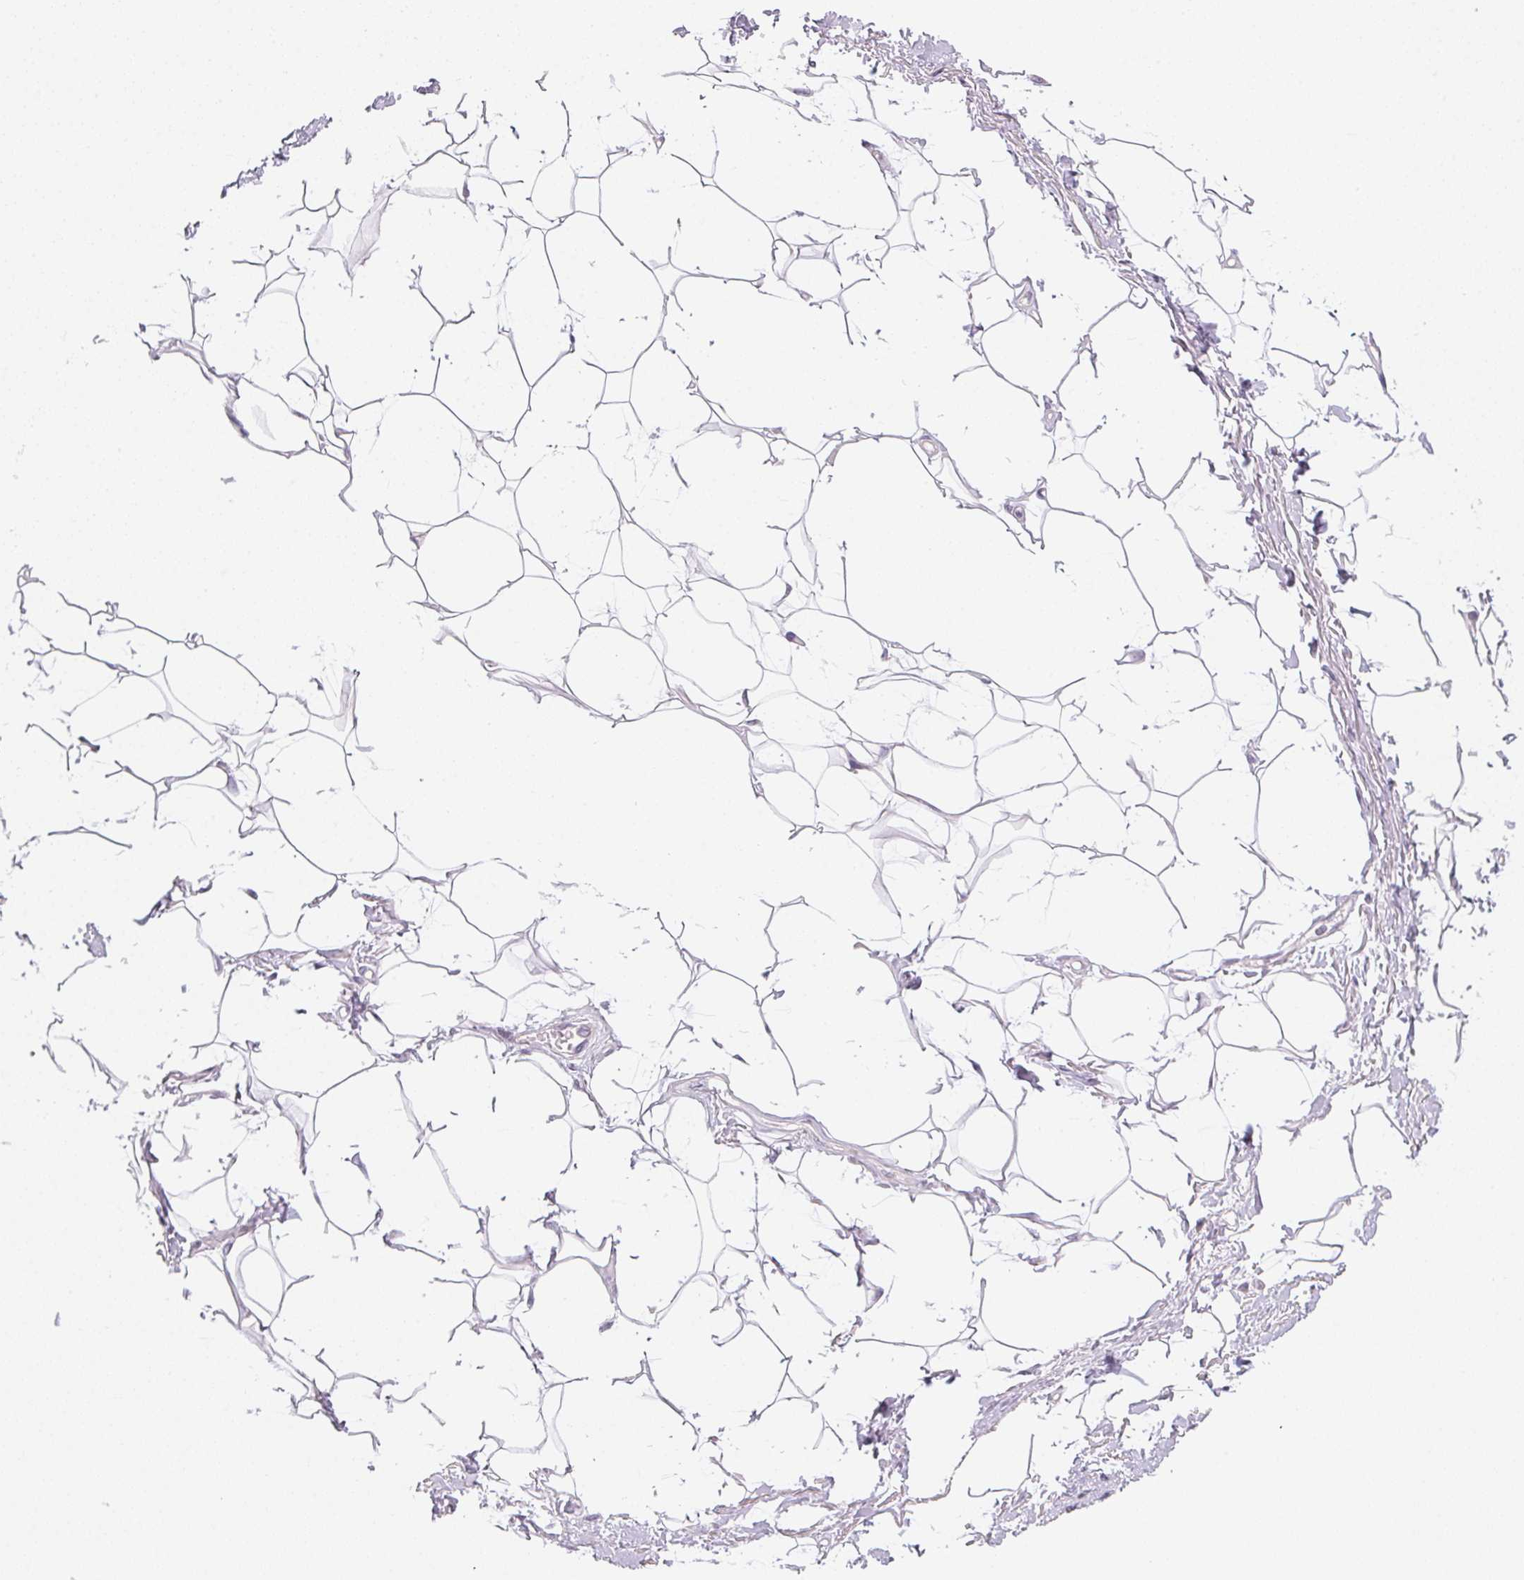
{"staining": {"intensity": "negative", "quantity": "none", "location": "none"}, "tissue": "adipose tissue", "cell_type": "Adipocytes", "image_type": "normal", "snomed": [{"axis": "morphology", "description": "Normal tissue, NOS"}, {"axis": "topography", "description": "Peripheral nerve tissue"}], "caption": "A high-resolution image shows immunohistochemistry (IHC) staining of unremarkable adipose tissue, which demonstrates no significant staining in adipocytes.", "gene": "GIPC2", "patient": {"sex": "male", "age": 51}}